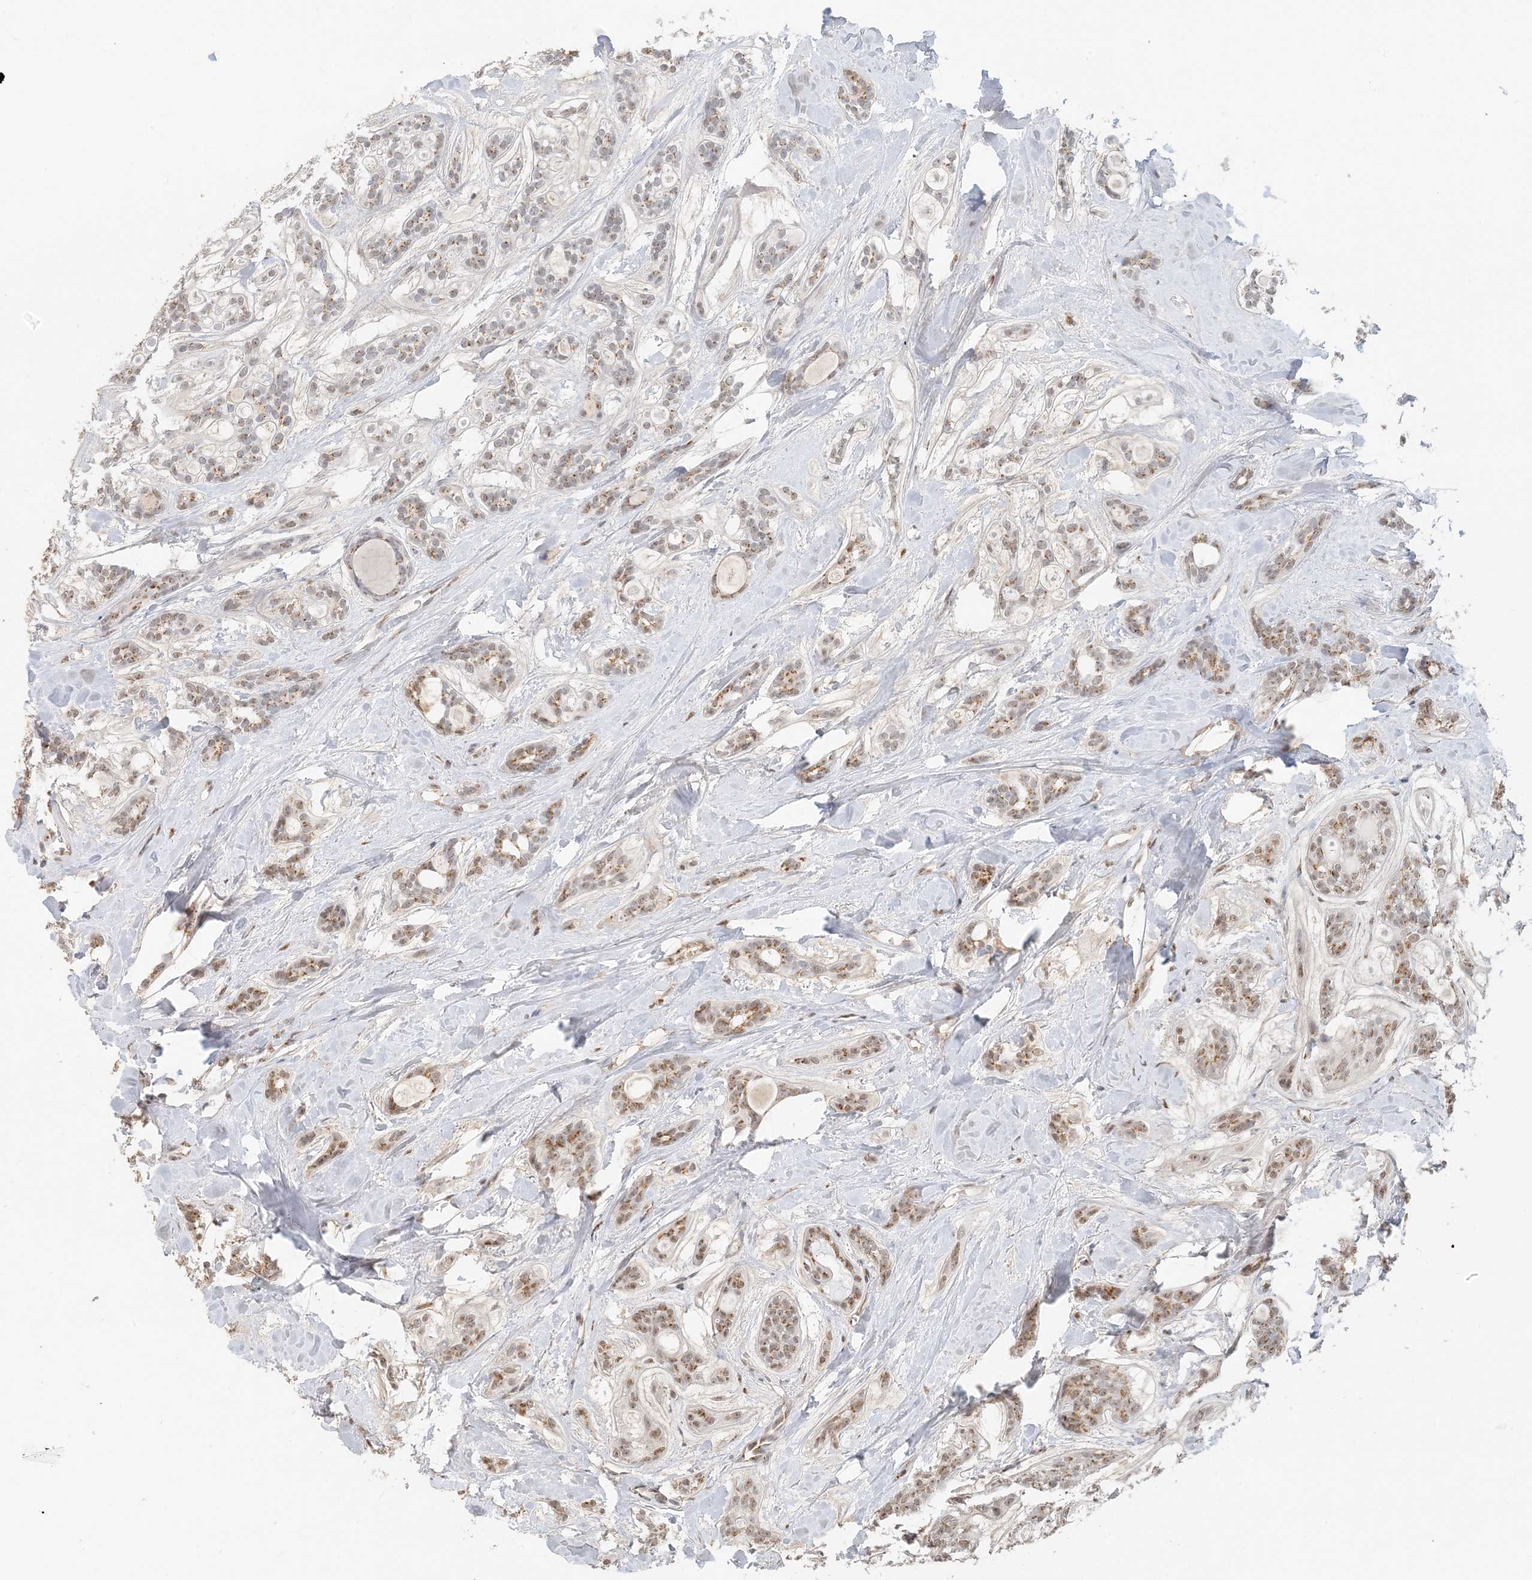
{"staining": {"intensity": "moderate", "quantity": ">75%", "location": "cytoplasmic/membranous"}, "tissue": "head and neck cancer", "cell_type": "Tumor cells", "image_type": "cancer", "snomed": [{"axis": "morphology", "description": "Adenocarcinoma, NOS"}, {"axis": "topography", "description": "Head-Neck"}], "caption": "Human head and neck cancer stained with a protein marker exhibits moderate staining in tumor cells.", "gene": "ZCCHC4", "patient": {"sex": "male", "age": 66}}